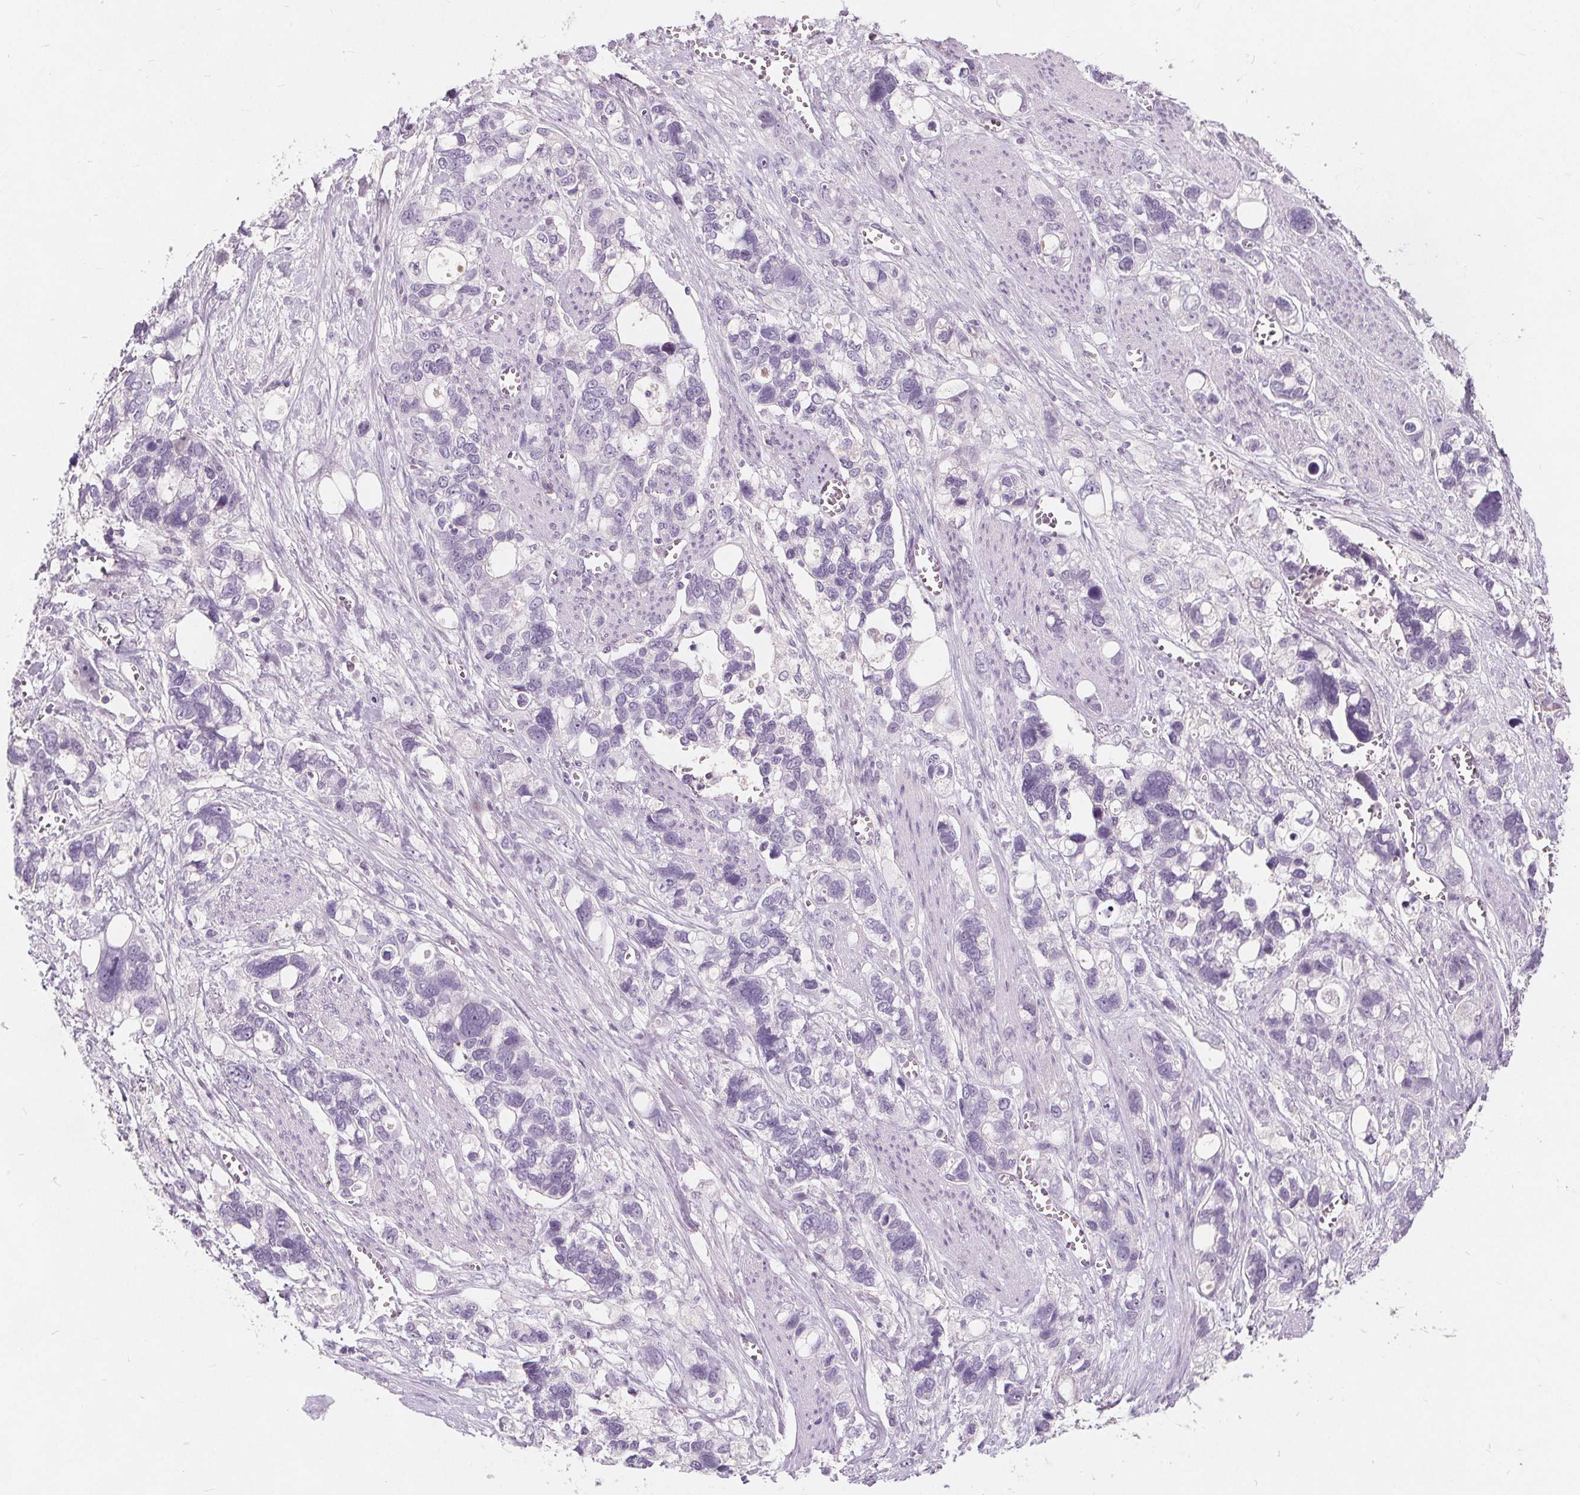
{"staining": {"intensity": "negative", "quantity": "none", "location": "none"}, "tissue": "stomach cancer", "cell_type": "Tumor cells", "image_type": "cancer", "snomed": [{"axis": "morphology", "description": "Adenocarcinoma, NOS"}, {"axis": "topography", "description": "Stomach, upper"}], "caption": "Image shows no protein expression in tumor cells of stomach adenocarcinoma tissue.", "gene": "PLA2G2E", "patient": {"sex": "female", "age": 81}}